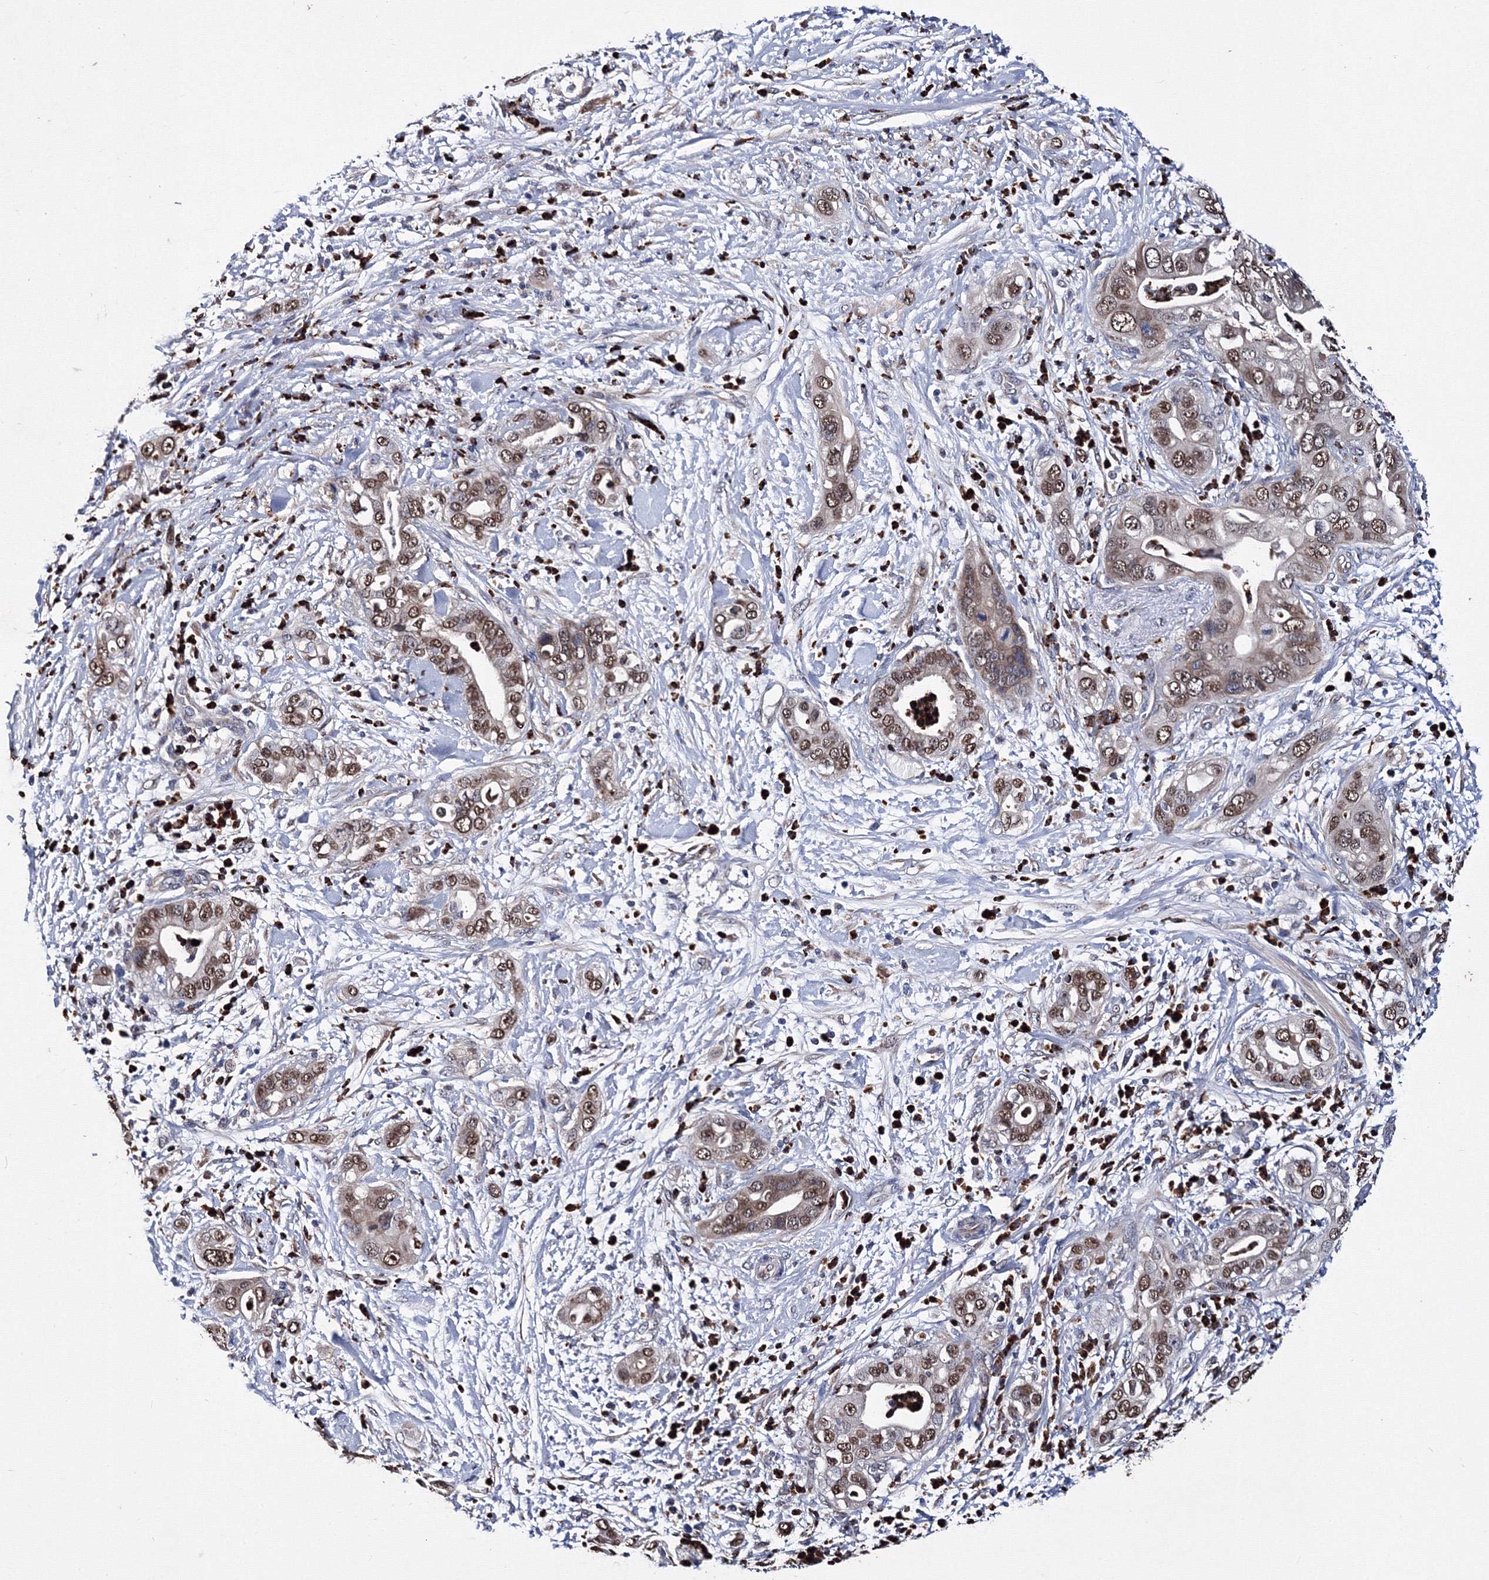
{"staining": {"intensity": "moderate", "quantity": ">75%", "location": "cytoplasmic/membranous,nuclear"}, "tissue": "pancreatic cancer", "cell_type": "Tumor cells", "image_type": "cancer", "snomed": [{"axis": "morphology", "description": "Adenocarcinoma, NOS"}, {"axis": "topography", "description": "Pancreas"}], "caption": "A photomicrograph showing moderate cytoplasmic/membranous and nuclear expression in about >75% of tumor cells in pancreatic cancer (adenocarcinoma), as visualized by brown immunohistochemical staining.", "gene": "PHYKPL", "patient": {"sex": "female", "age": 78}}